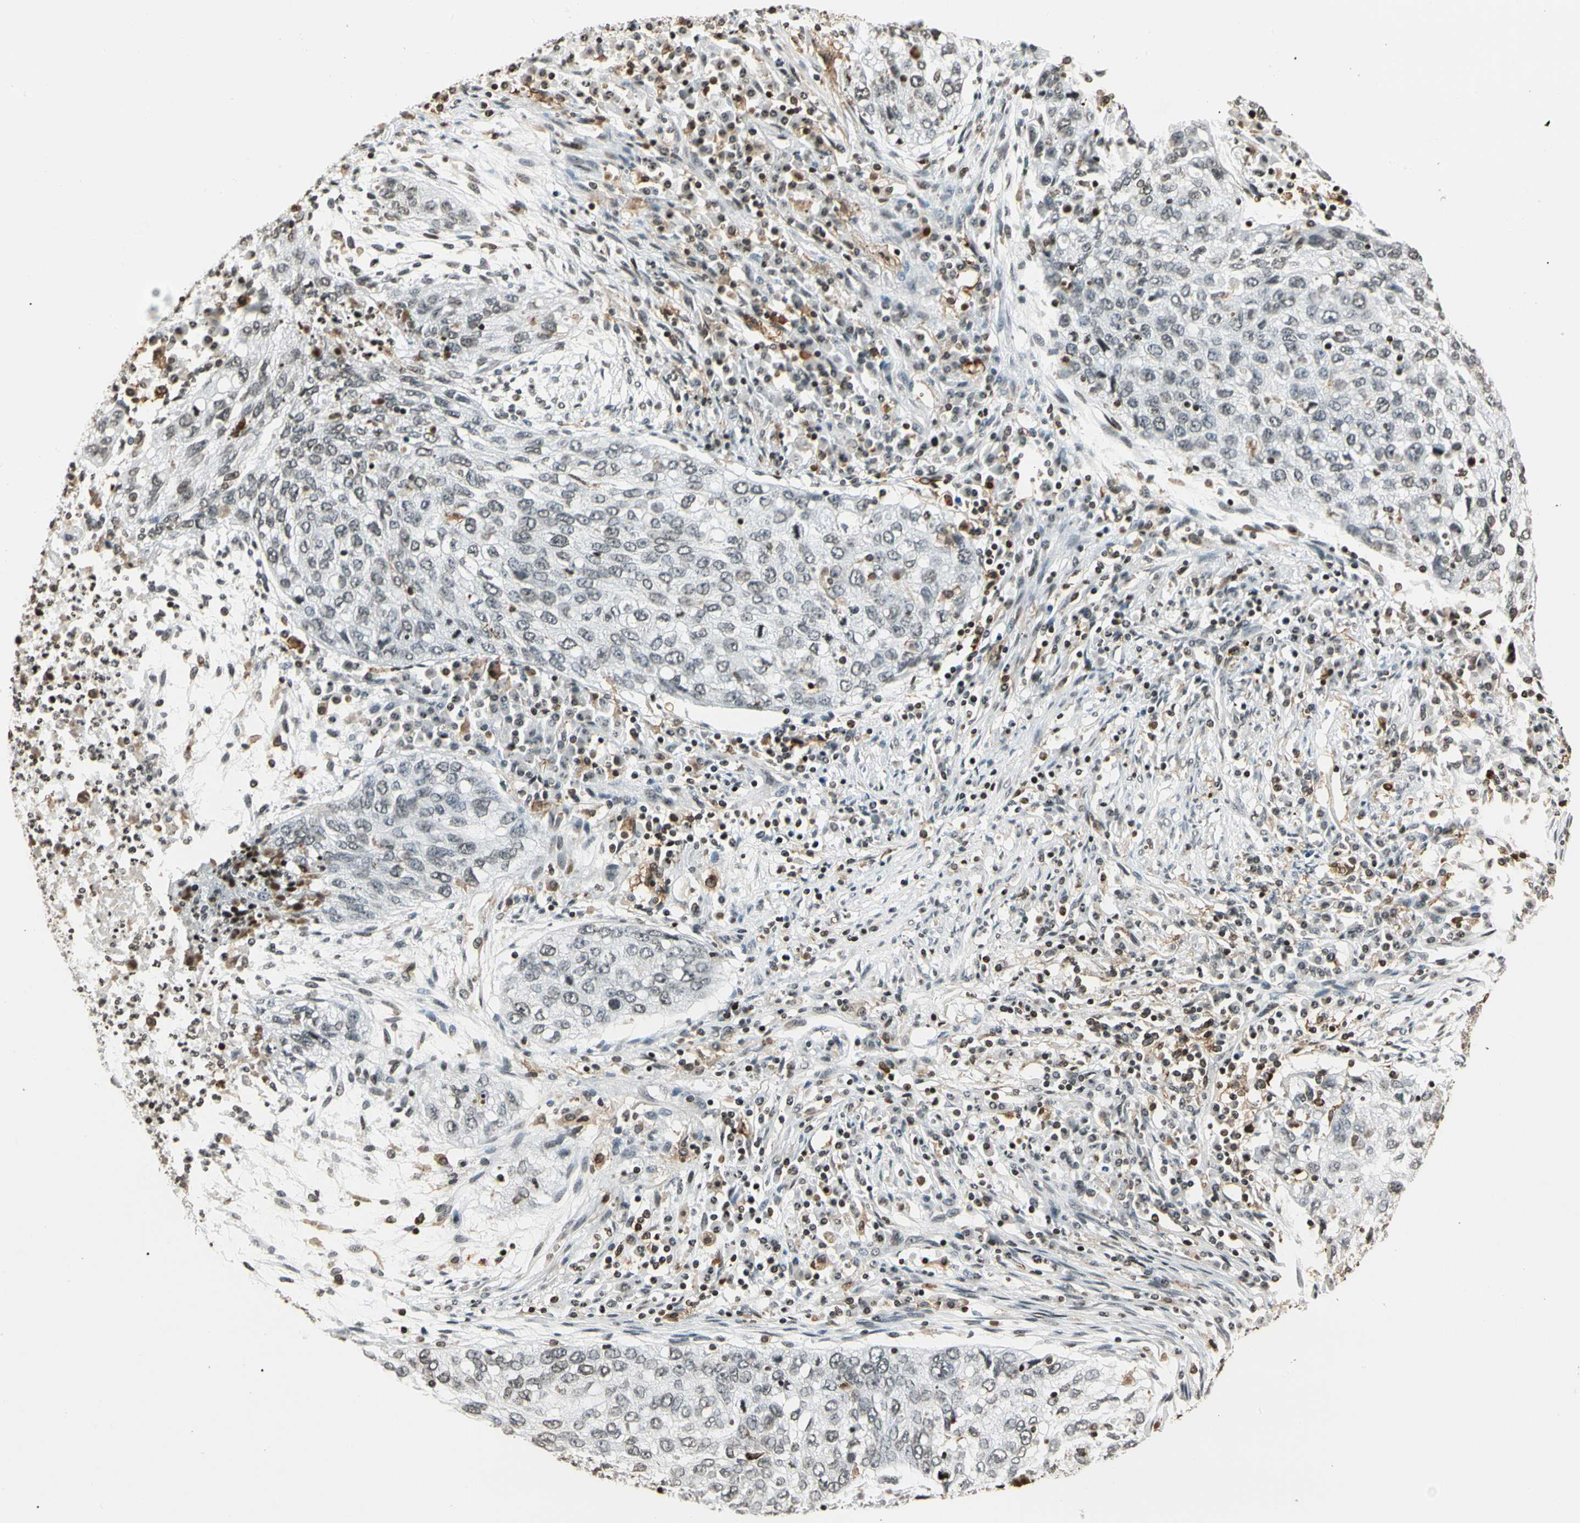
{"staining": {"intensity": "weak", "quantity": "<25%", "location": "nuclear"}, "tissue": "lung cancer", "cell_type": "Tumor cells", "image_type": "cancer", "snomed": [{"axis": "morphology", "description": "Squamous cell carcinoma, NOS"}, {"axis": "topography", "description": "Lung"}], "caption": "The micrograph exhibits no staining of tumor cells in lung cancer. (IHC, brightfield microscopy, high magnification).", "gene": "FER", "patient": {"sex": "female", "age": 63}}